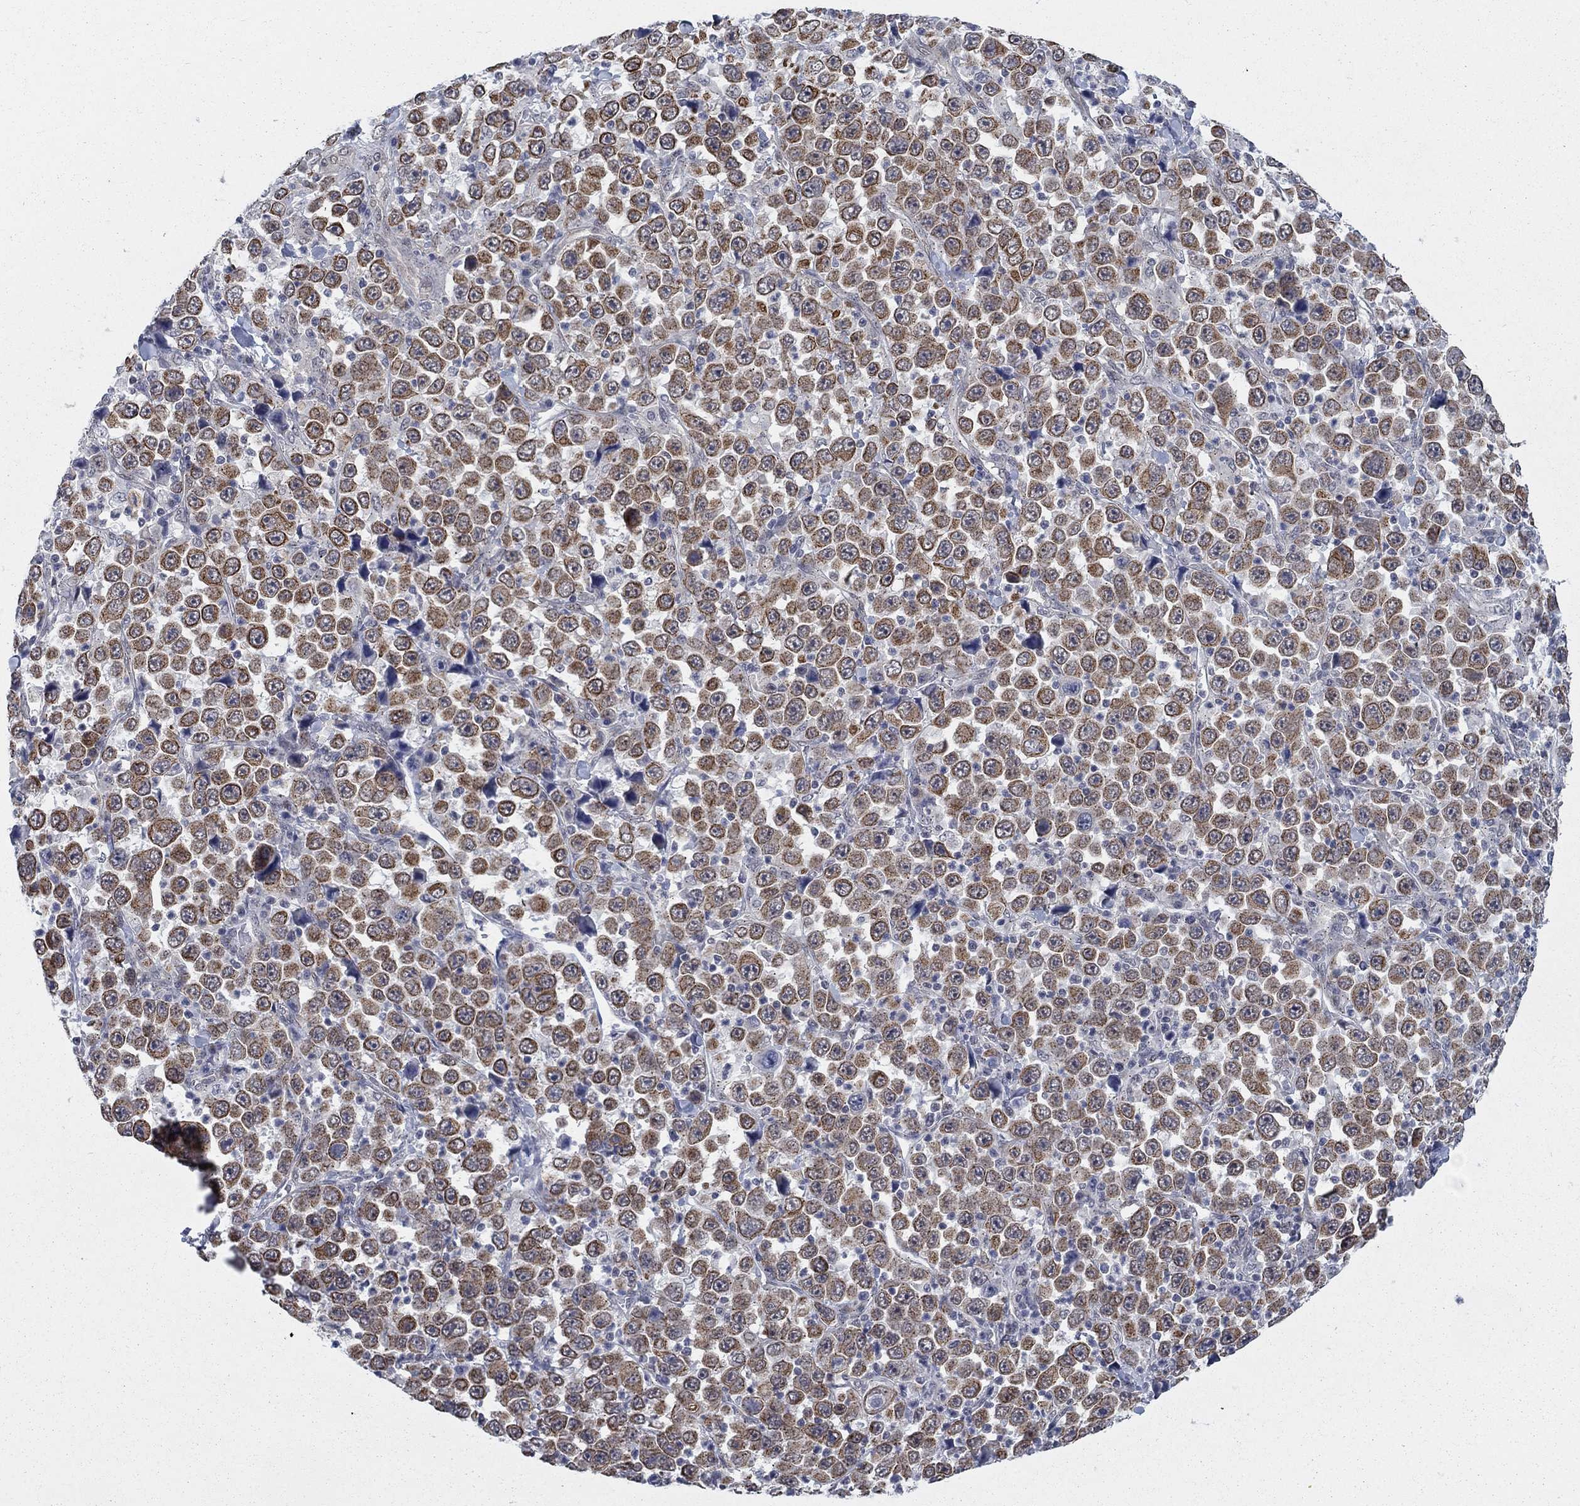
{"staining": {"intensity": "strong", "quantity": "25%-75%", "location": "cytoplasmic/membranous"}, "tissue": "stomach cancer", "cell_type": "Tumor cells", "image_type": "cancer", "snomed": [{"axis": "morphology", "description": "Normal tissue, NOS"}, {"axis": "morphology", "description": "Adenocarcinoma, NOS"}, {"axis": "topography", "description": "Stomach, upper"}, {"axis": "topography", "description": "Stomach"}], "caption": "Tumor cells display strong cytoplasmic/membranous staining in approximately 25%-75% of cells in adenocarcinoma (stomach). (Brightfield microscopy of DAB IHC at high magnification).", "gene": "SH3RF1", "patient": {"sex": "male", "age": 59}}